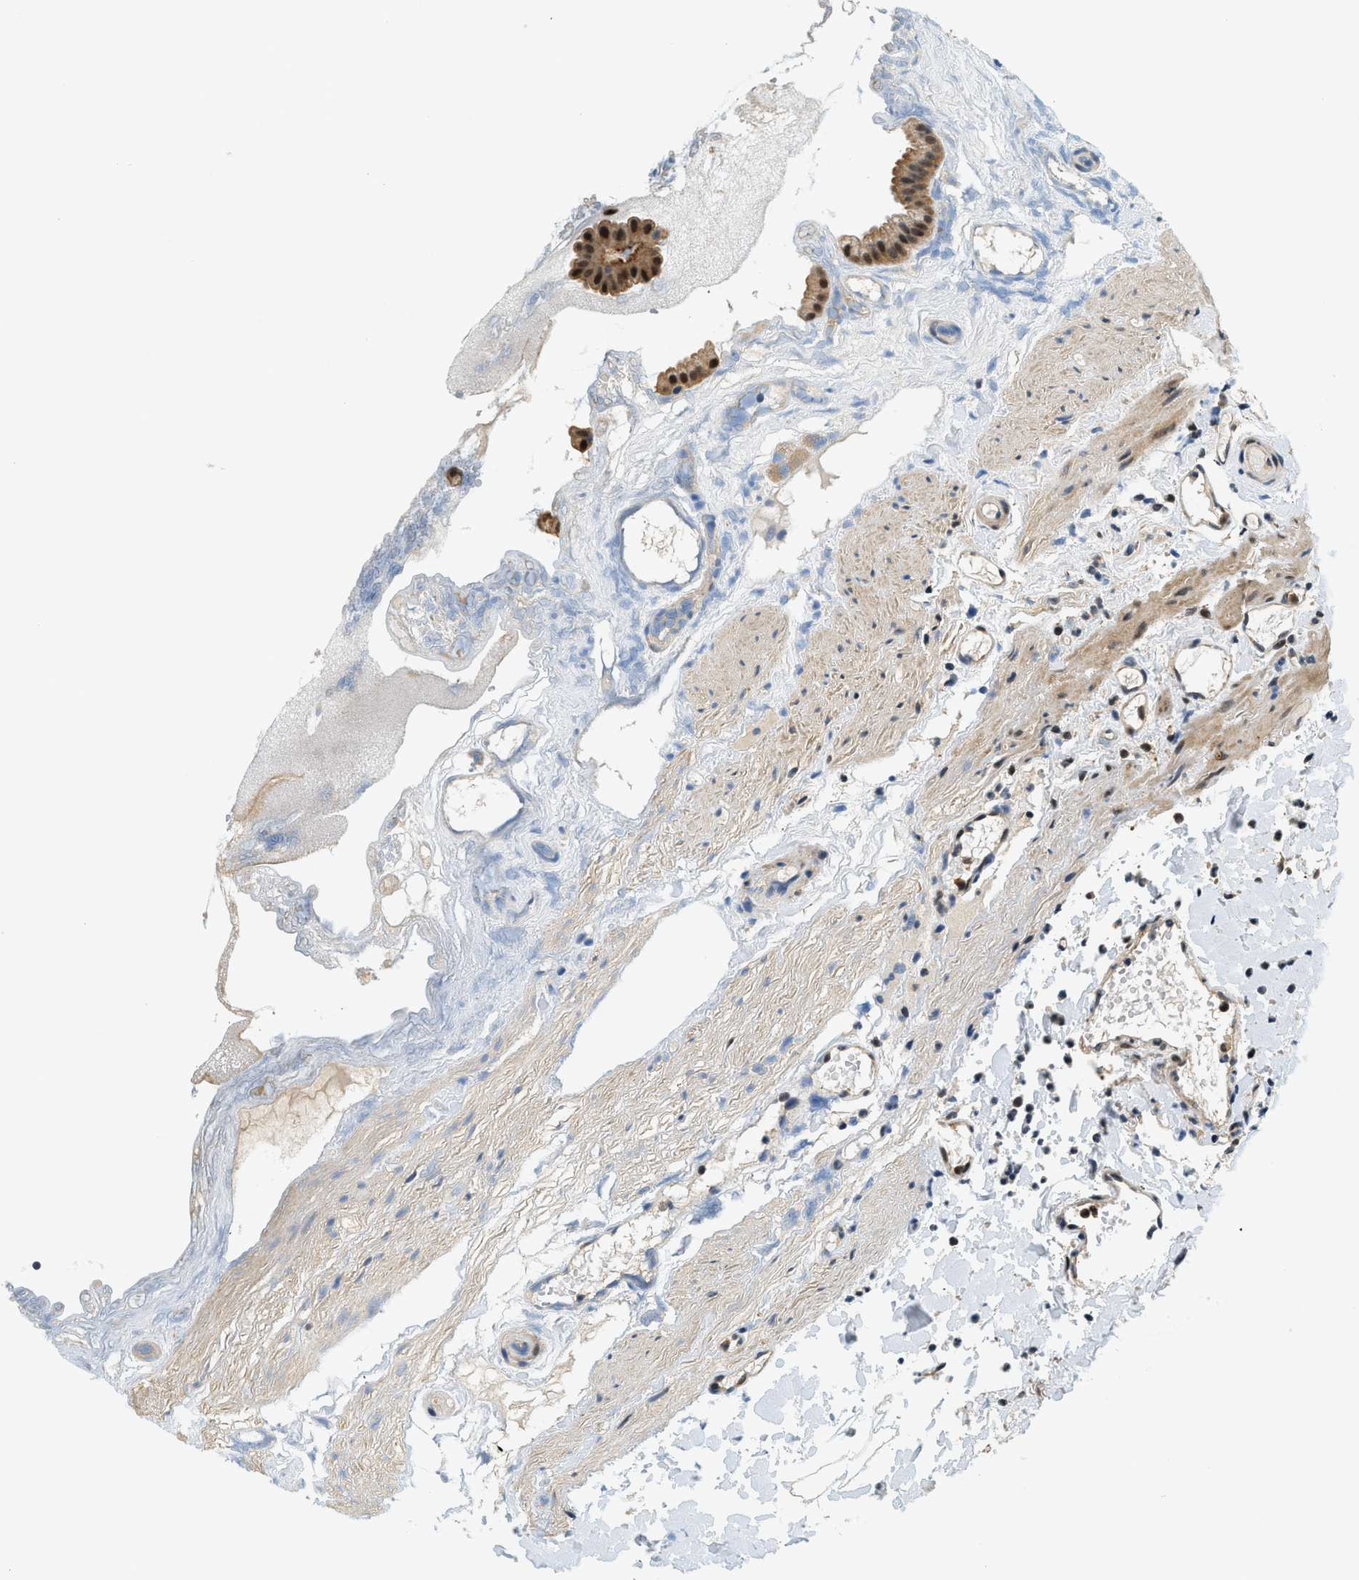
{"staining": {"intensity": "strong", "quantity": ">75%", "location": "cytoplasmic/membranous,nuclear"}, "tissue": "gallbladder", "cell_type": "Glandular cells", "image_type": "normal", "snomed": [{"axis": "morphology", "description": "Normal tissue, NOS"}, {"axis": "topography", "description": "Gallbladder"}], "caption": "The histopathology image shows staining of unremarkable gallbladder, revealing strong cytoplasmic/membranous,nuclear protein expression (brown color) within glandular cells.", "gene": "PSMD3", "patient": {"sex": "female", "age": 26}}